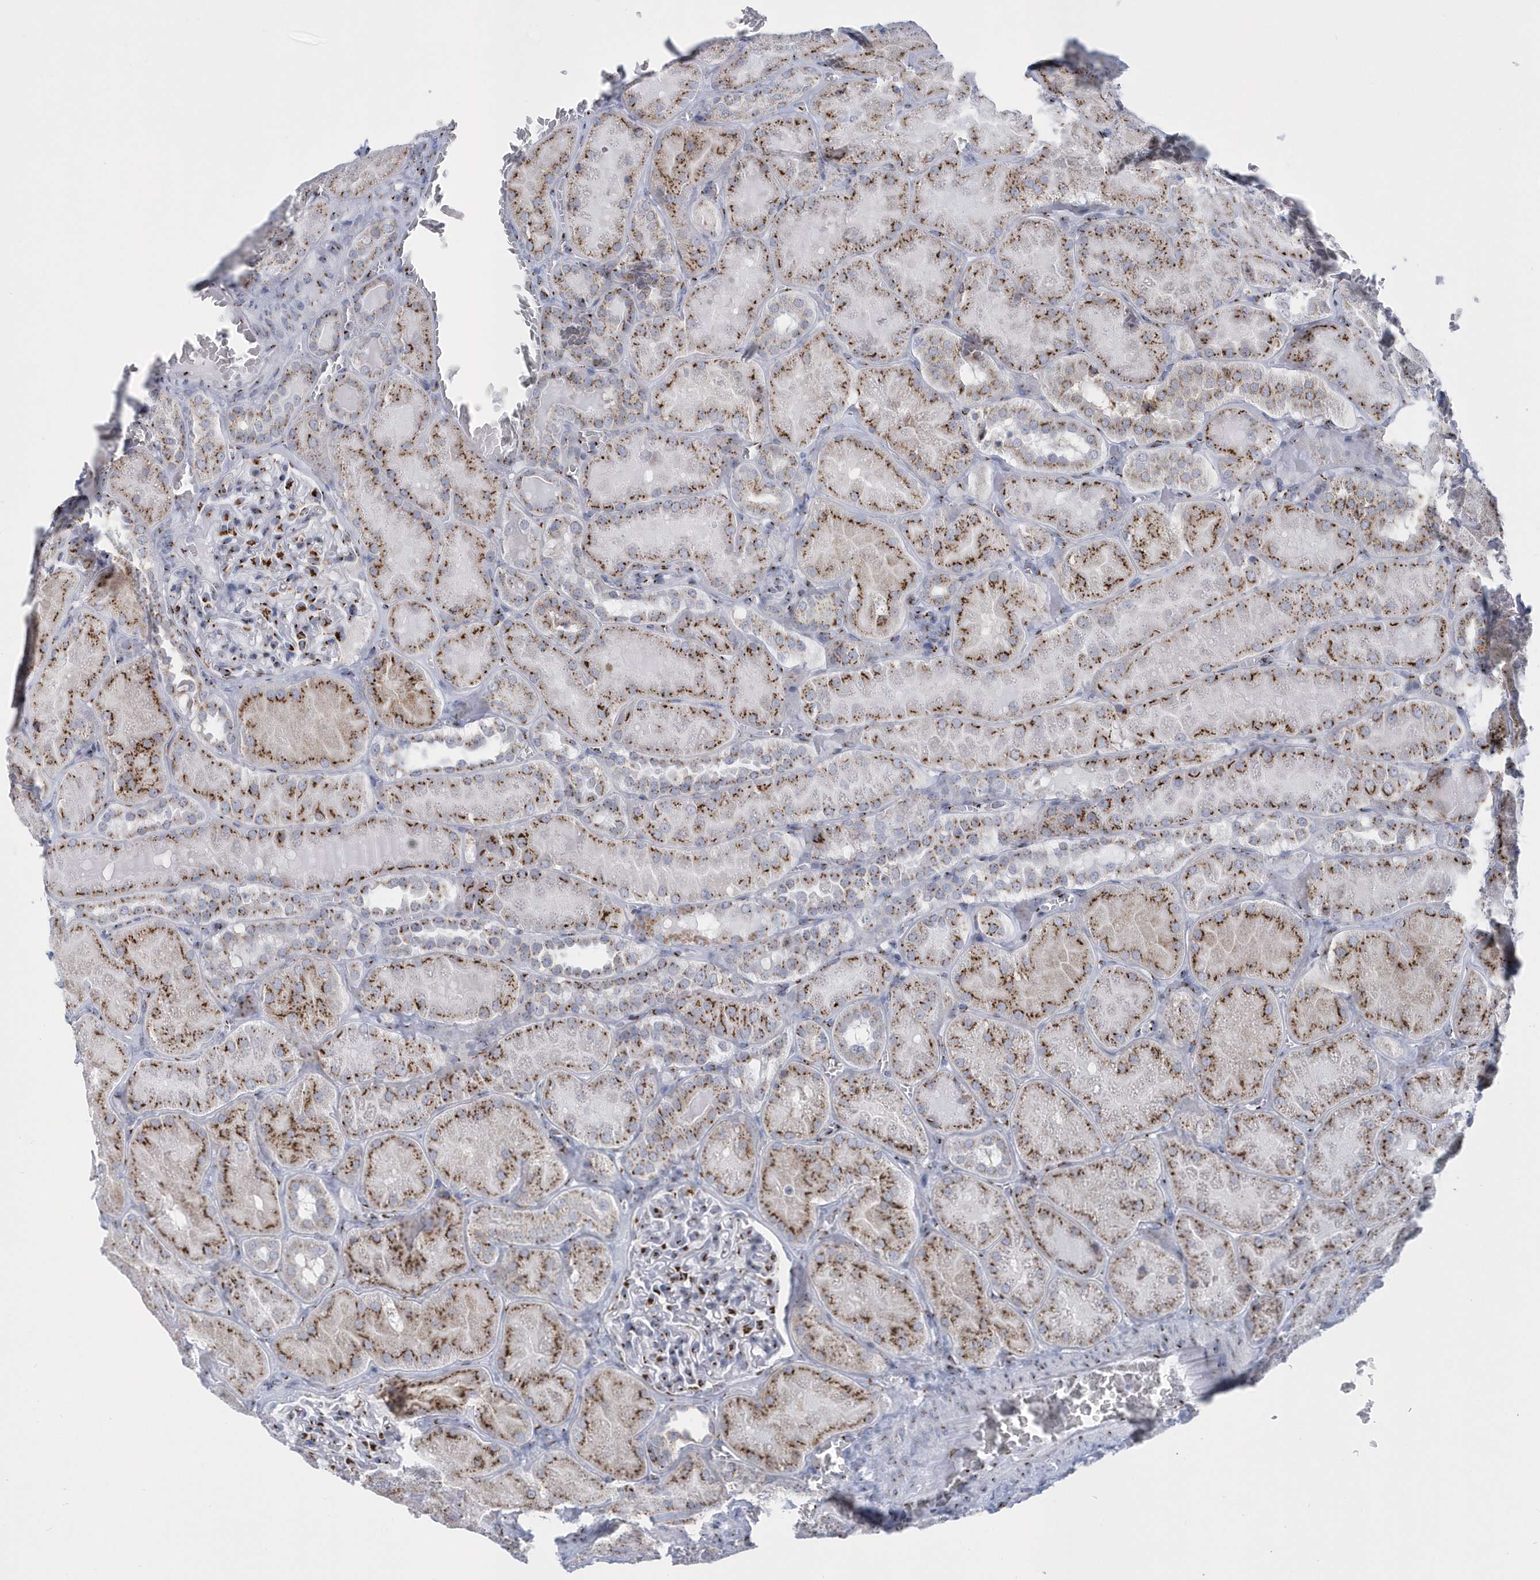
{"staining": {"intensity": "strong", "quantity": "25%-75%", "location": "cytoplasmic/membranous"}, "tissue": "kidney", "cell_type": "Cells in glomeruli", "image_type": "normal", "snomed": [{"axis": "morphology", "description": "Normal tissue, NOS"}, {"axis": "topography", "description": "Kidney"}], "caption": "An image showing strong cytoplasmic/membranous positivity in about 25%-75% of cells in glomeruli in unremarkable kidney, as visualized by brown immunohistochemical staining.", "gene": "SLX9", "patient": {"sex": "male", "age": 28}}